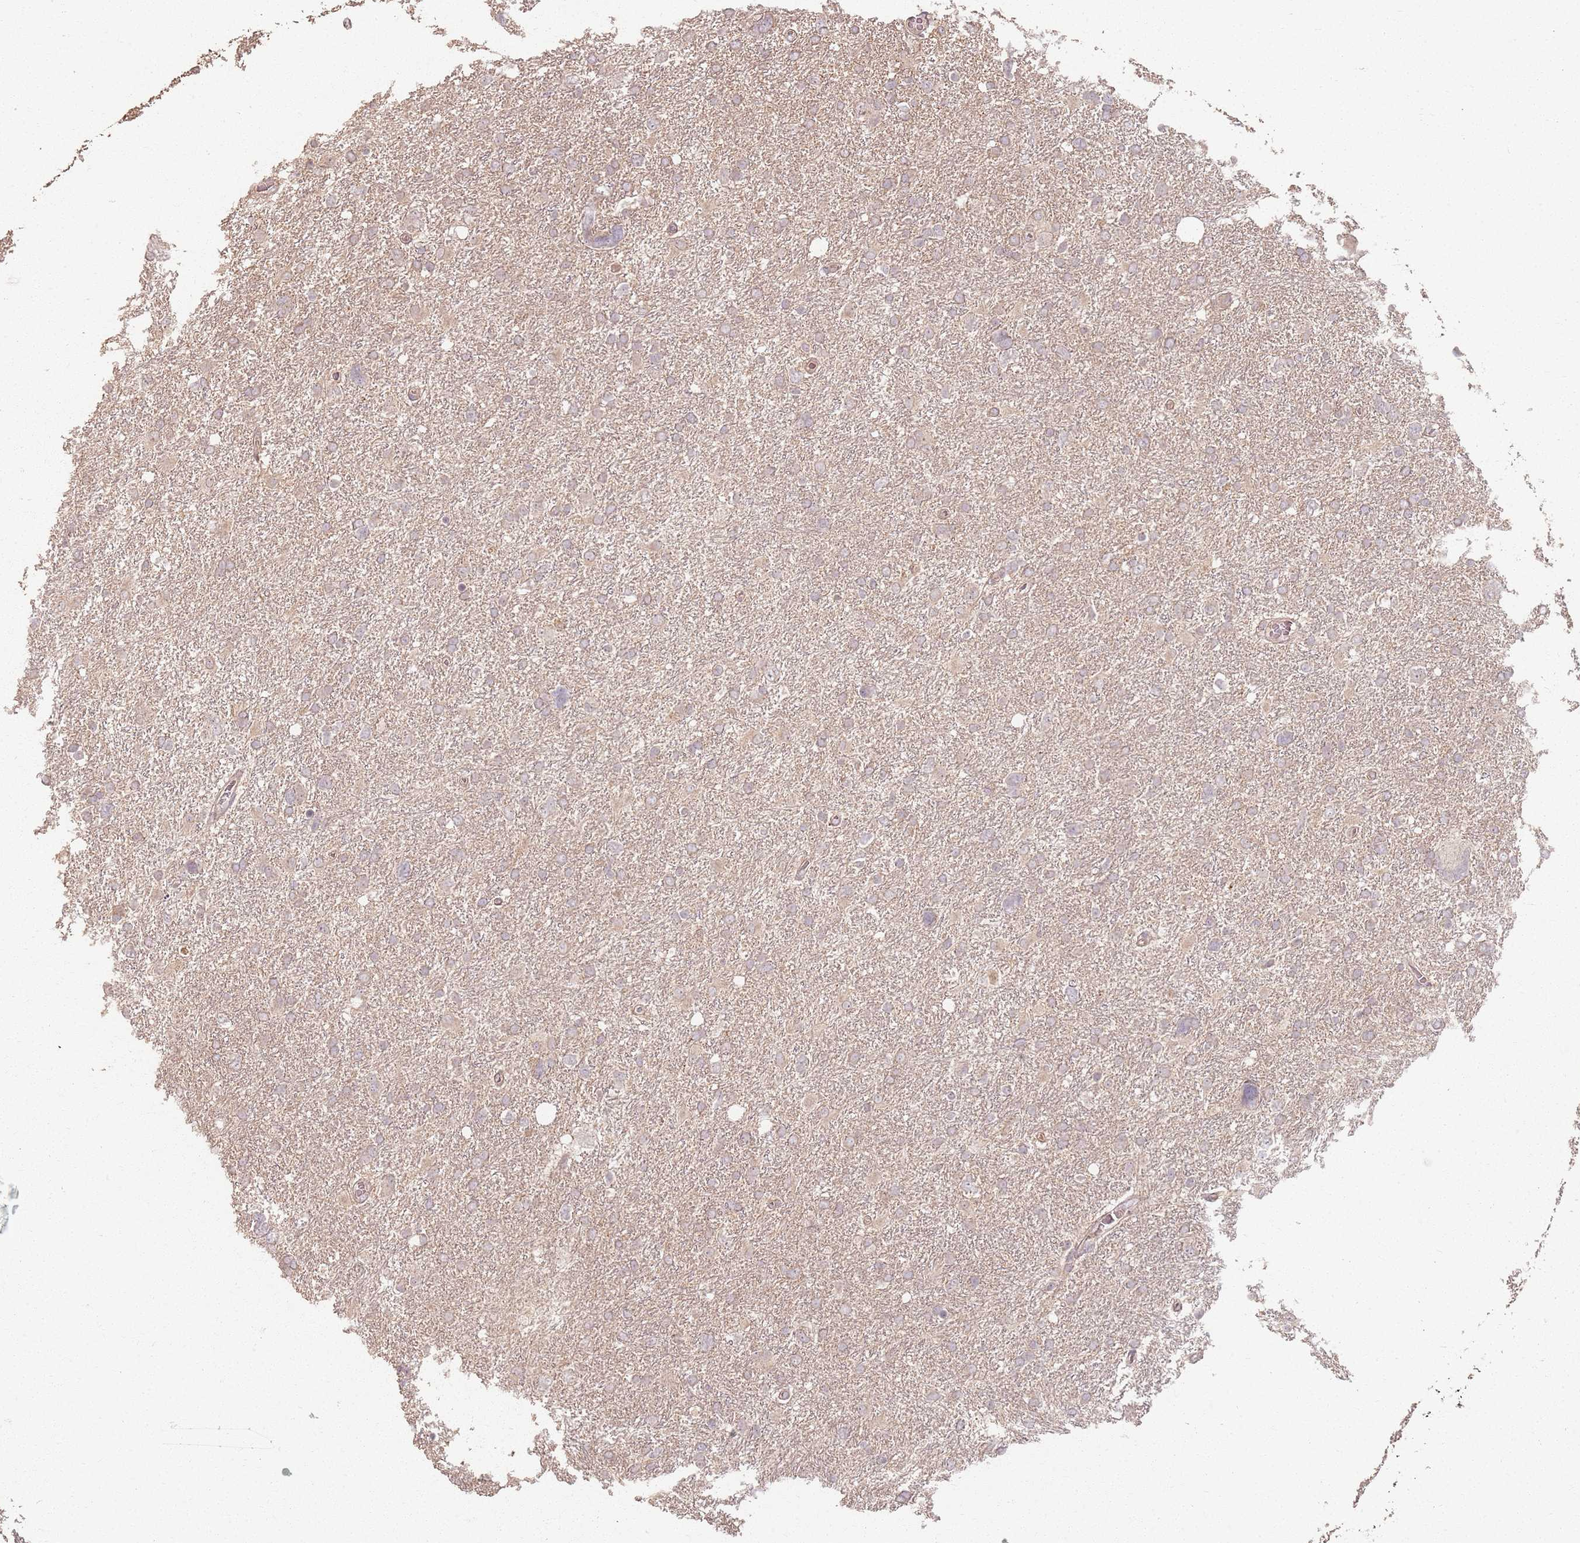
{"staining": {"intensity": "weak", "quantity": "25%-75%", "location": "cytoplasmic/membranous"}, "tissue": "glioma", "cell_type": "Tumor cells", "image_type": "cancer", "snomed": [{"axis": "morphology", "description": "Glioma, malignant, High grade"}, {"axis": "topography", "description": "Brain"}], "caption": "This is a photomicrograph of immunohistochemistry staining of high-grade glioma (malignant), which shows weak staining in the cytoplasmic/membranous of tumor cells.", "gene": "CCDC168", "patient": {"sex": "male", "age": 61}}